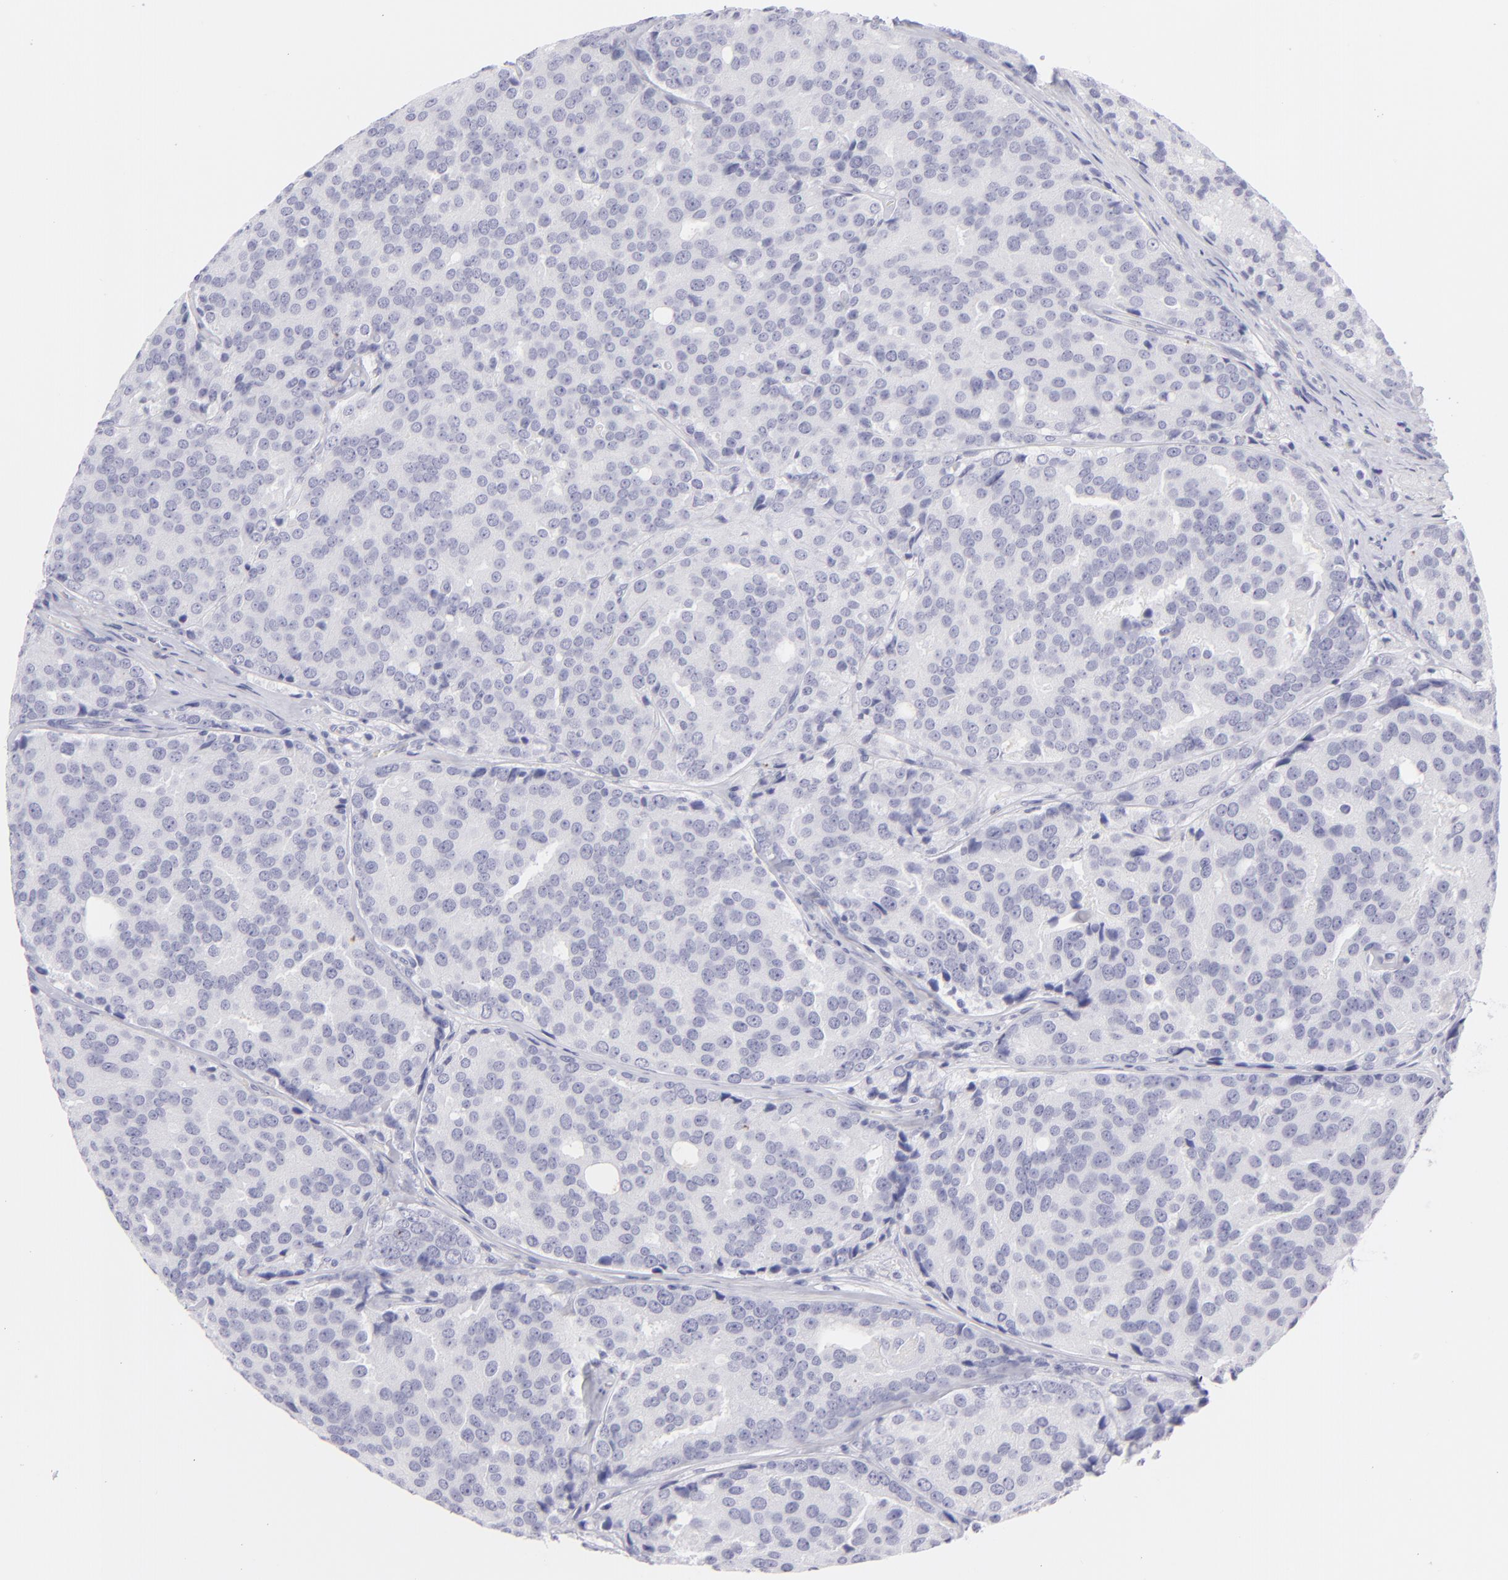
{"staining": {"intensity": "negative", "quantity": "none", "location": "none"}, "tissue": "prostate cancer", "cell_type": "Tumor cells", "image_type": "cancer", "snomed": [{"axis": "morphology", "description": "Adenocarcinoma, High grade"}, {"axis": "topography", "description": "Prostate"}], "caption": "Prostate adenocarcinoma (high-grade) stained for a protein using IHC displays no expression tumor cells.", "gene": "FCER2", "patient": {"sex": "male", "age": 64}}